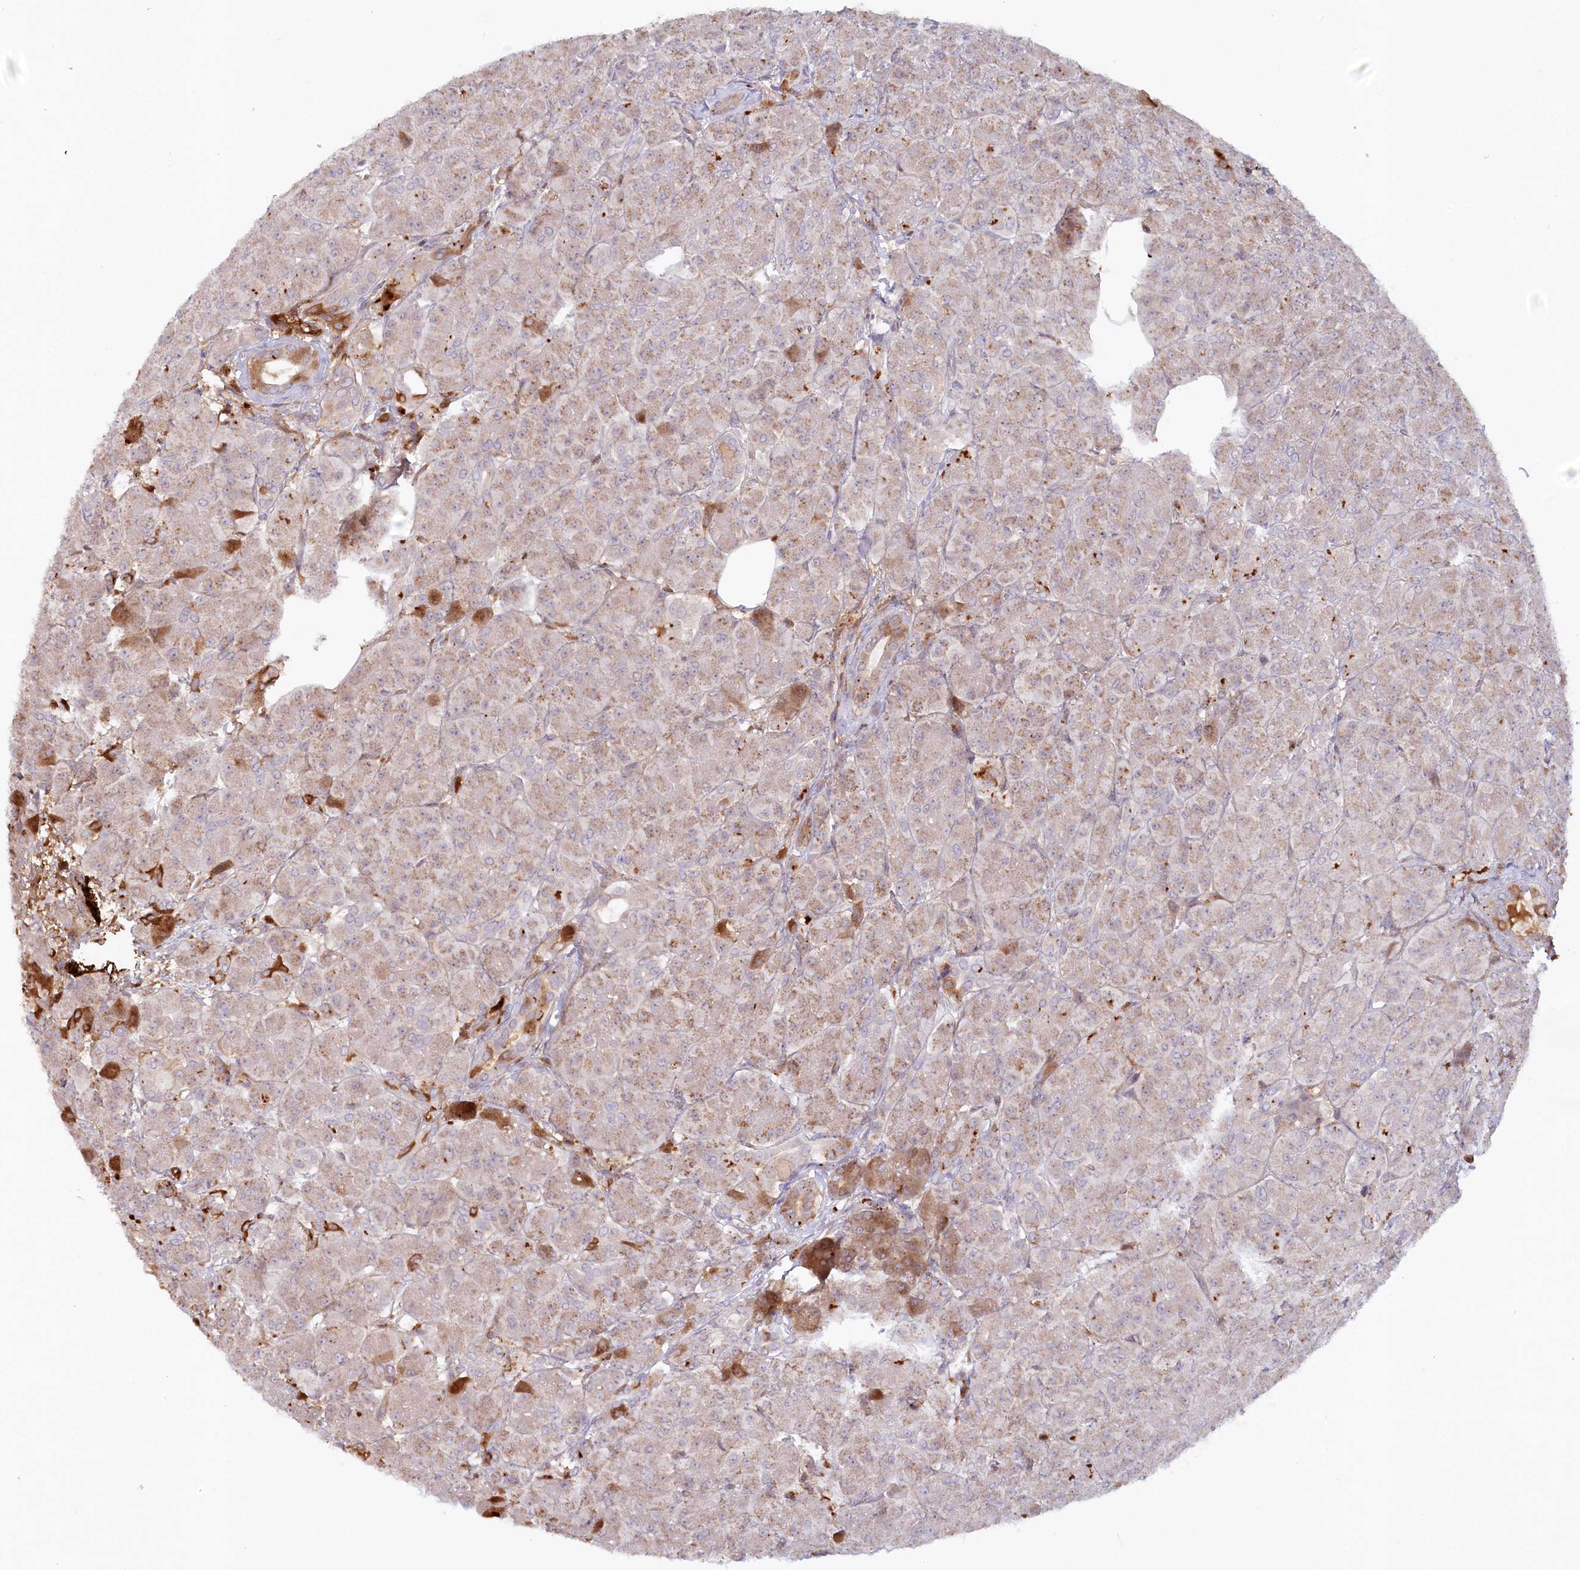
{"staining": {"intensity": "moderate", "quantity": ">75%", "location": "cytoplasmic/membranous"}, "tissue": "pancreas", "cell_type": "Exocrine glandular cells", "image_type": "normal", "snomed": [{"axis": "morphology", "description": "Normal tissue, NOS"}, {"axis": "topography", "description": "Pancreas"}], "caption": "Immunohistochemical staining of normal pancreas reveals >75% levels of moderate cytoplasmic/membranous protein expression in about >75% of exocrine glandular cells.", "gene": "PSAPL1", "patient": {"sex": "male", "age": 63}}